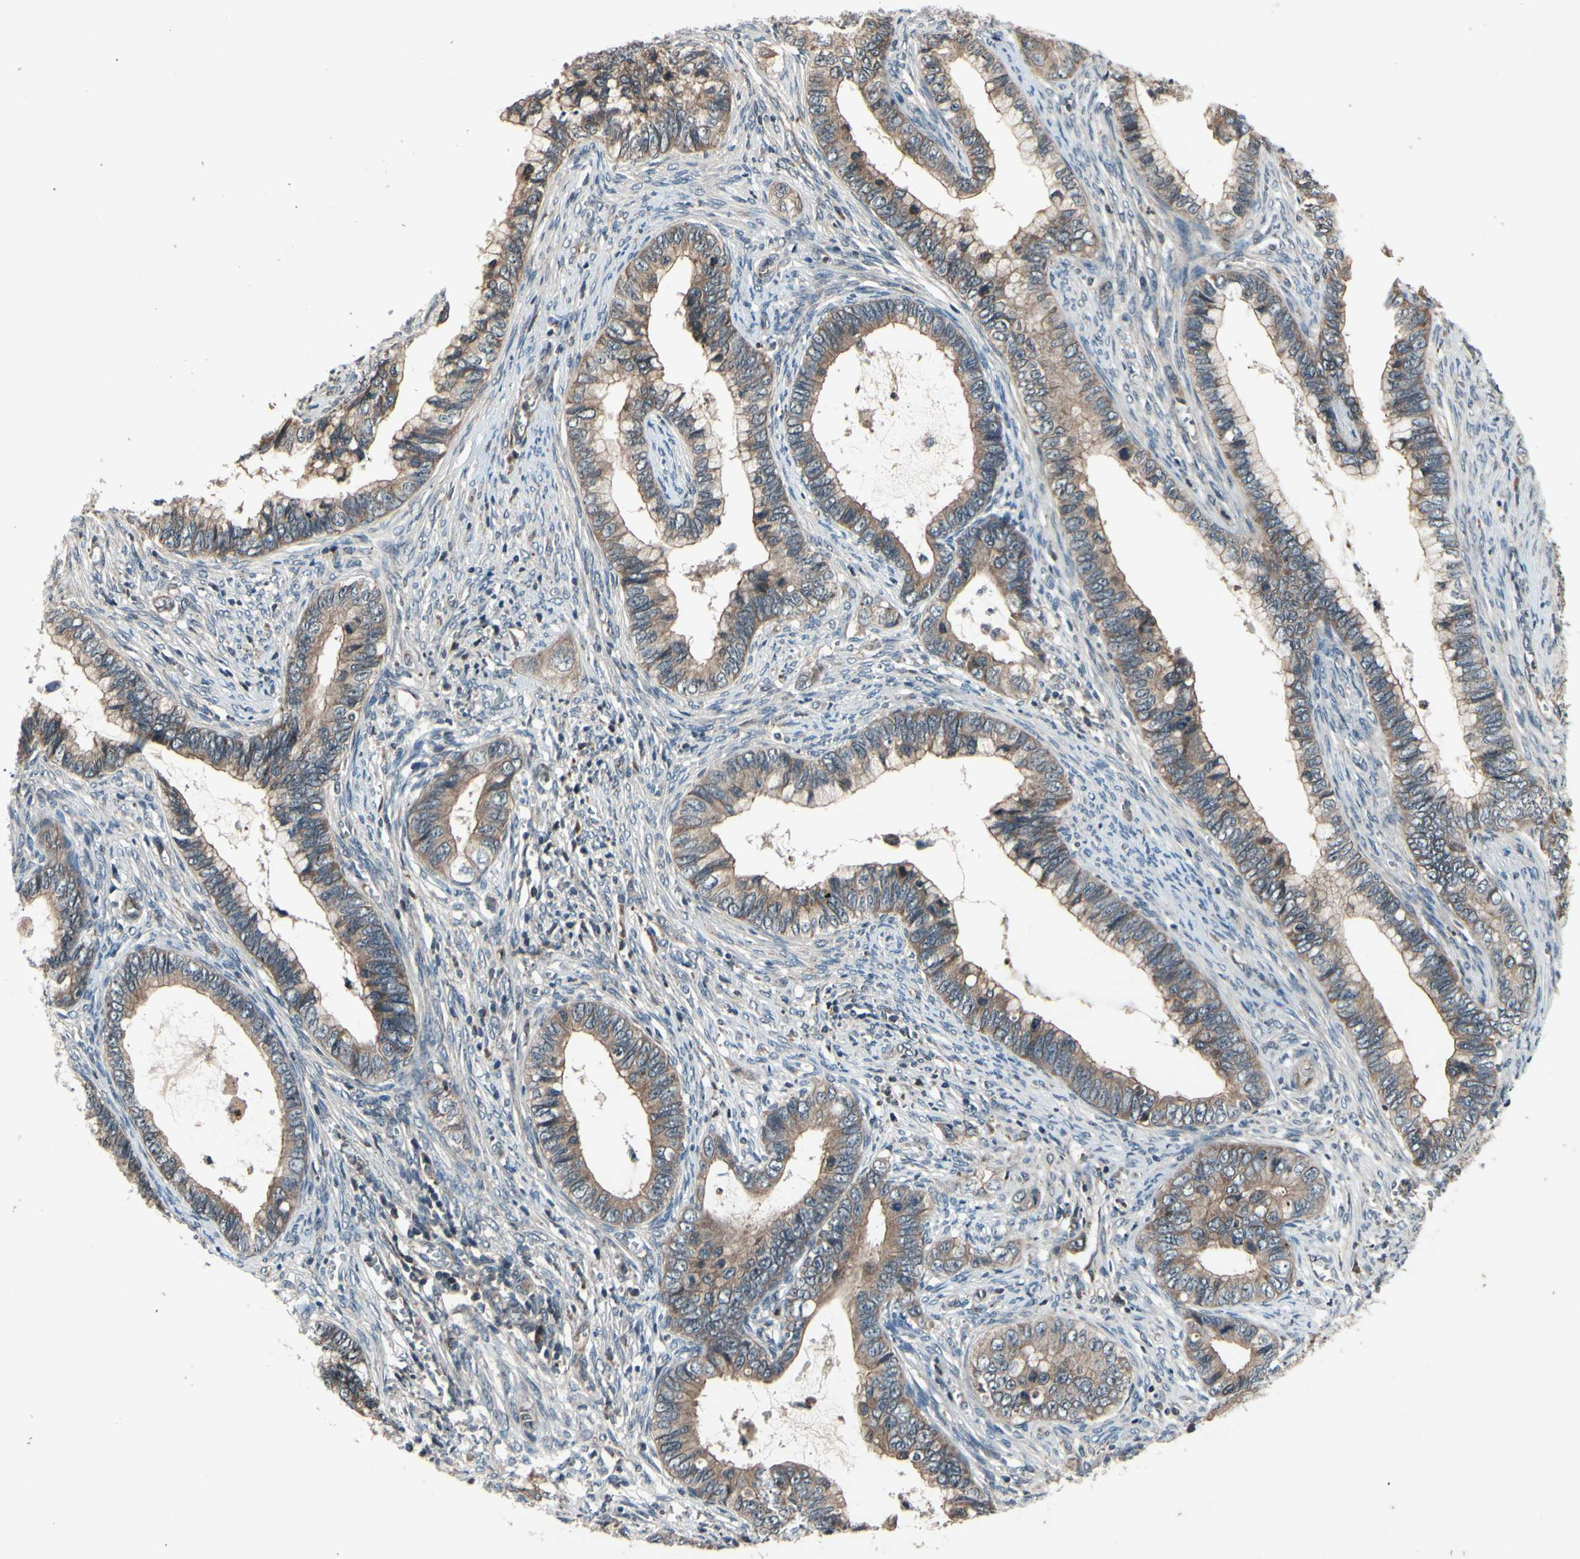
{"staining": {"intensity": "weak", "quantity": ">75%", "location": "cytoplasmic/membranous"}, "tissue": "cervical cancer", "cell_type": "Tumor cells", "image_type": "cancer", "snomed": [{"axis": "morphology", "description": "Adenocarcinoma, NOS"}, {"axis": "topography", "description": "Cervix"}], "caption": "Cervical cancer stained with a protein marker reveals weak staining in tumor cells.", "gene": "MBTPS2", "patient": {"sex": "female", "age": 44}}